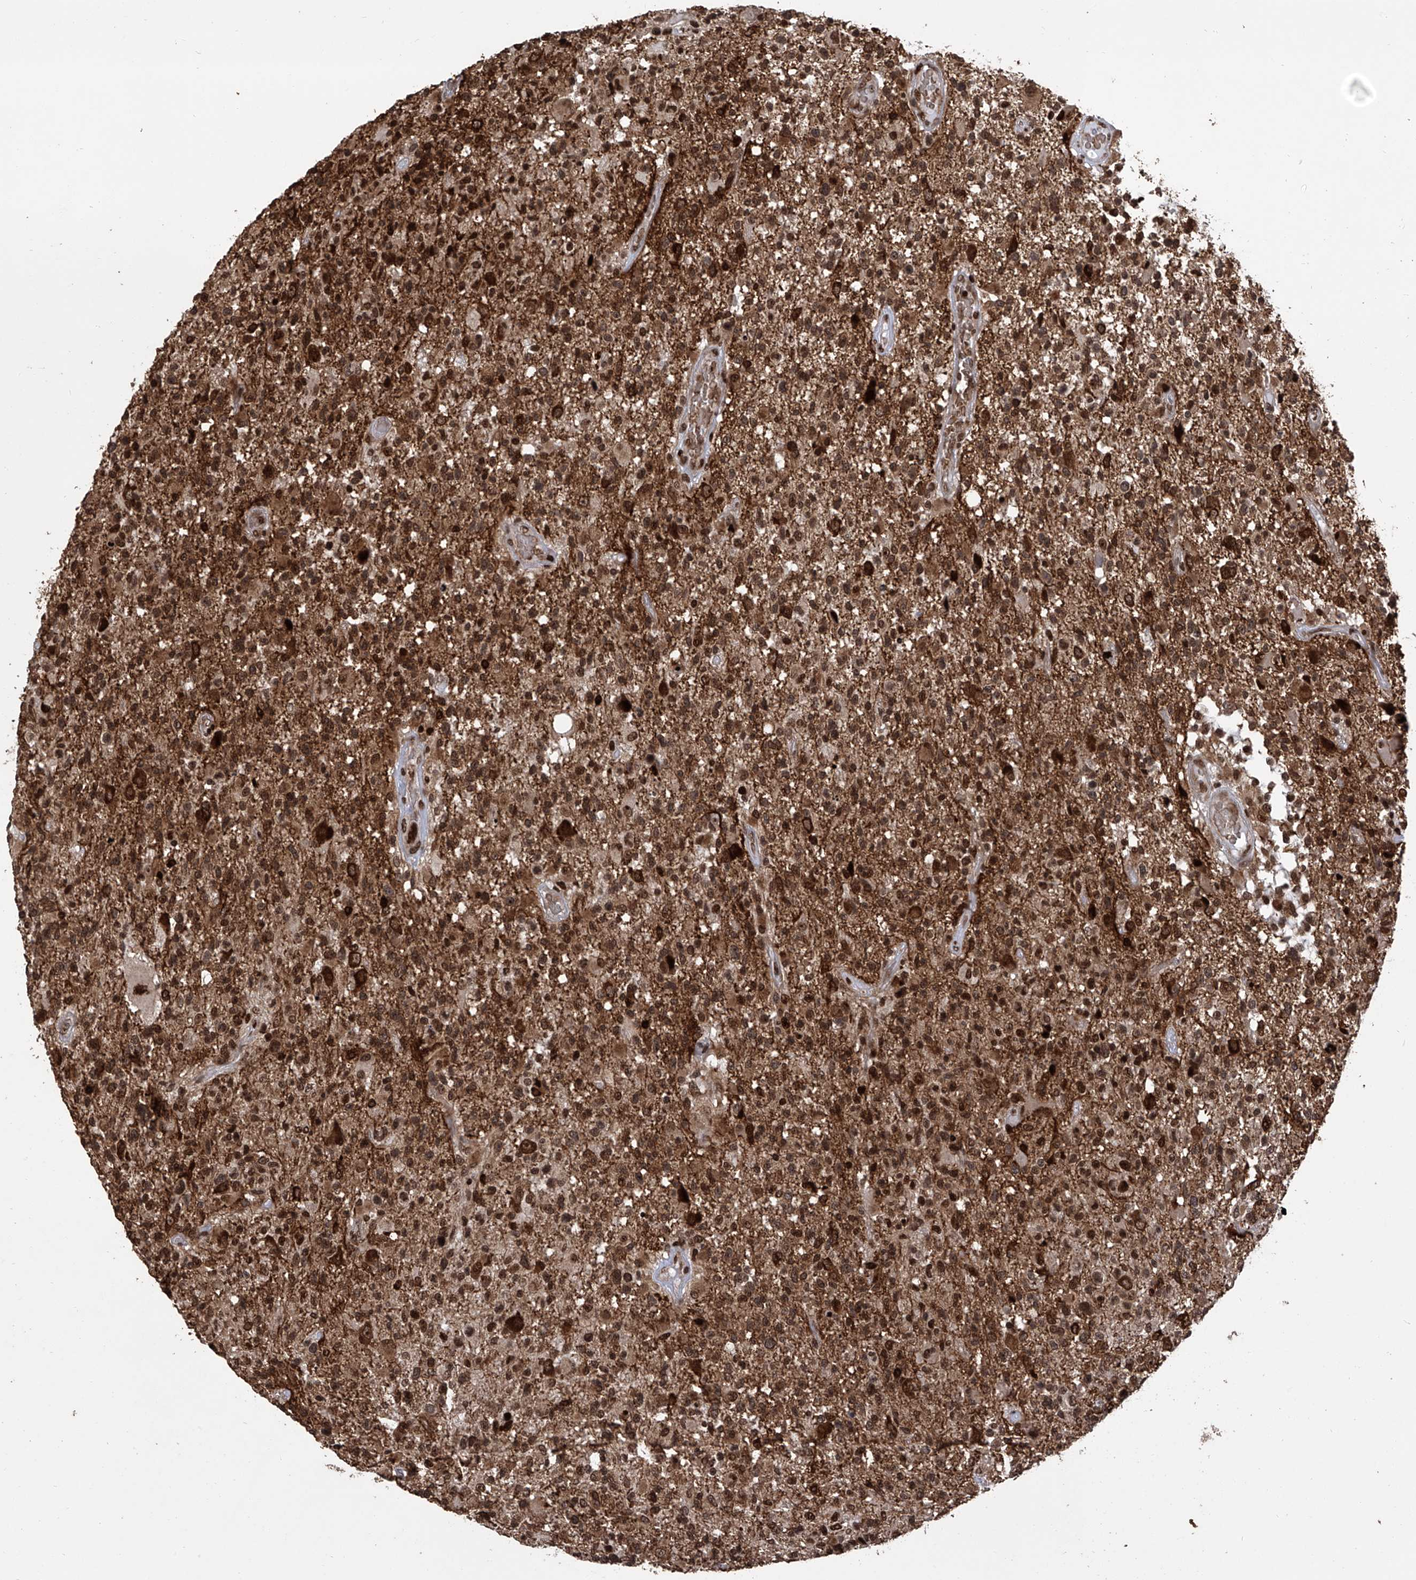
{"staining": {"intensity": "strong", "quantity": ">75%", "location": "cytoplasmic/membranous,nuclear"}, "tissue": "glioma", "cell_type": "Tumor cells", "image_type": "cancer", "snomed": [{"axis": "morphology", "description": "Glioma, malignant, High grade"}, {"axis": "morphology", "description": "Glioblastoma, NOS"}, {"axis": "topography", "description": "Brain"}], "caption": "Glioblastoma was stained to show a protein in brown. There is high levels of strong cytoplasmic/membranous and nuclear expression in about >75% of tumor cells. (Stains: DAB in brown, nuclei in blue, Microscopy: brightfield microscopy at high magnification).", "gene": "PAK1IP1", "patient": {"sex": "male", "age": 60}}